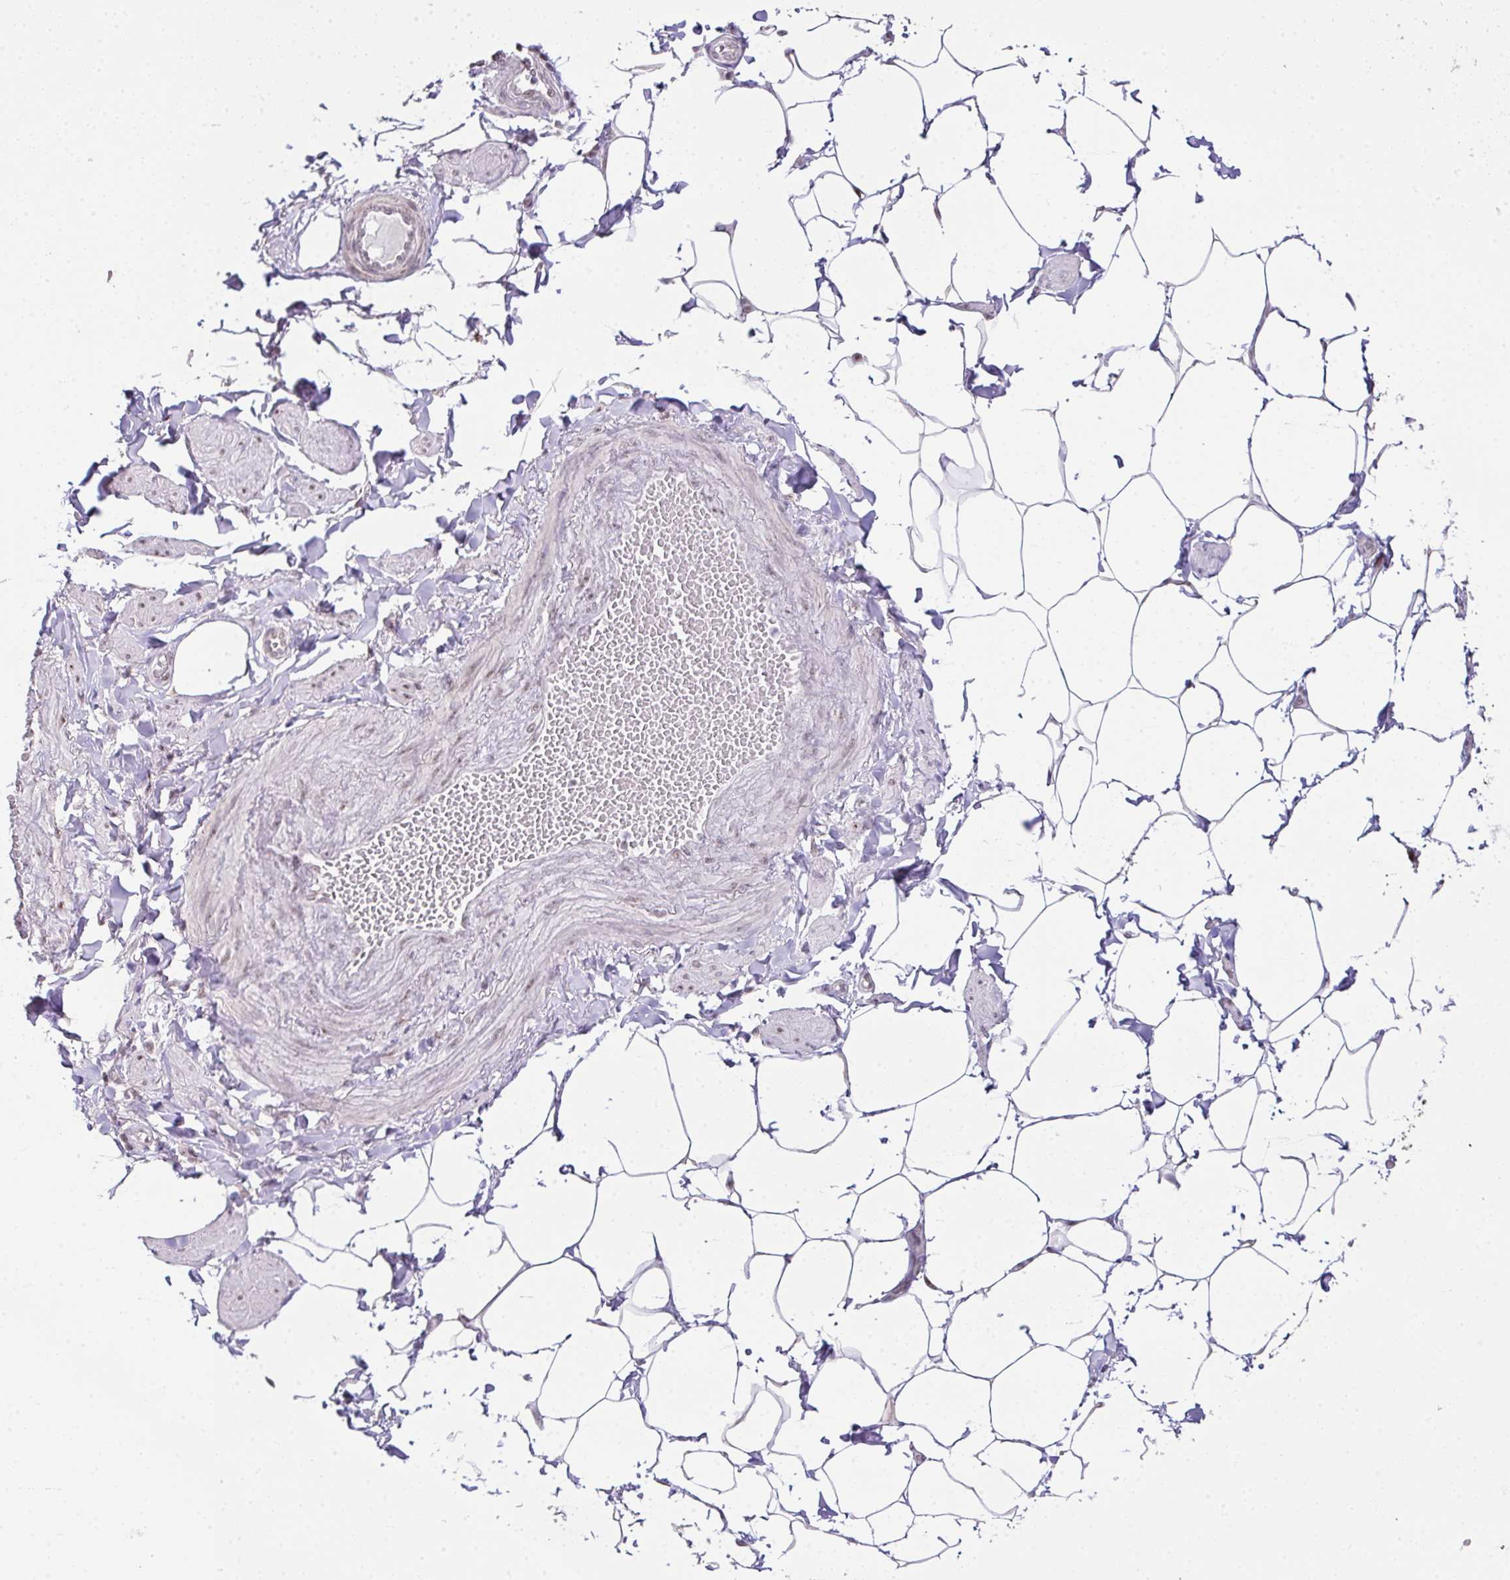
{"staining": {"intensity": "negative", "quantity": "none", "location": "none"}, "tissue": "adipose tissue", "cell_type": "Adipocytes", "image_type": "normal", "snomed": [{"axis": "morphology", "description": "Normal tissue, NOS"}, {"axis": "topography", "description": "Epididymis"}, {"axis": "topography", "description": "Peripheral nerve tissue"}], "caption": "IHC photomicrograph of unremarkable adipose tissue: adipose tissue stained with DAB (3,3'-diaminobenzidine) demonstrates no significant protein positivity in adipocytes. The staining was performed using DAB (3,3'-diaminobenzidine) to visualize the protein expression in brown, while the nuclei were stained in blue with hematoxylin (Magnification: 20x).", "gene": "ZNF800", "patient": {"sex": "male", "age": 32}}